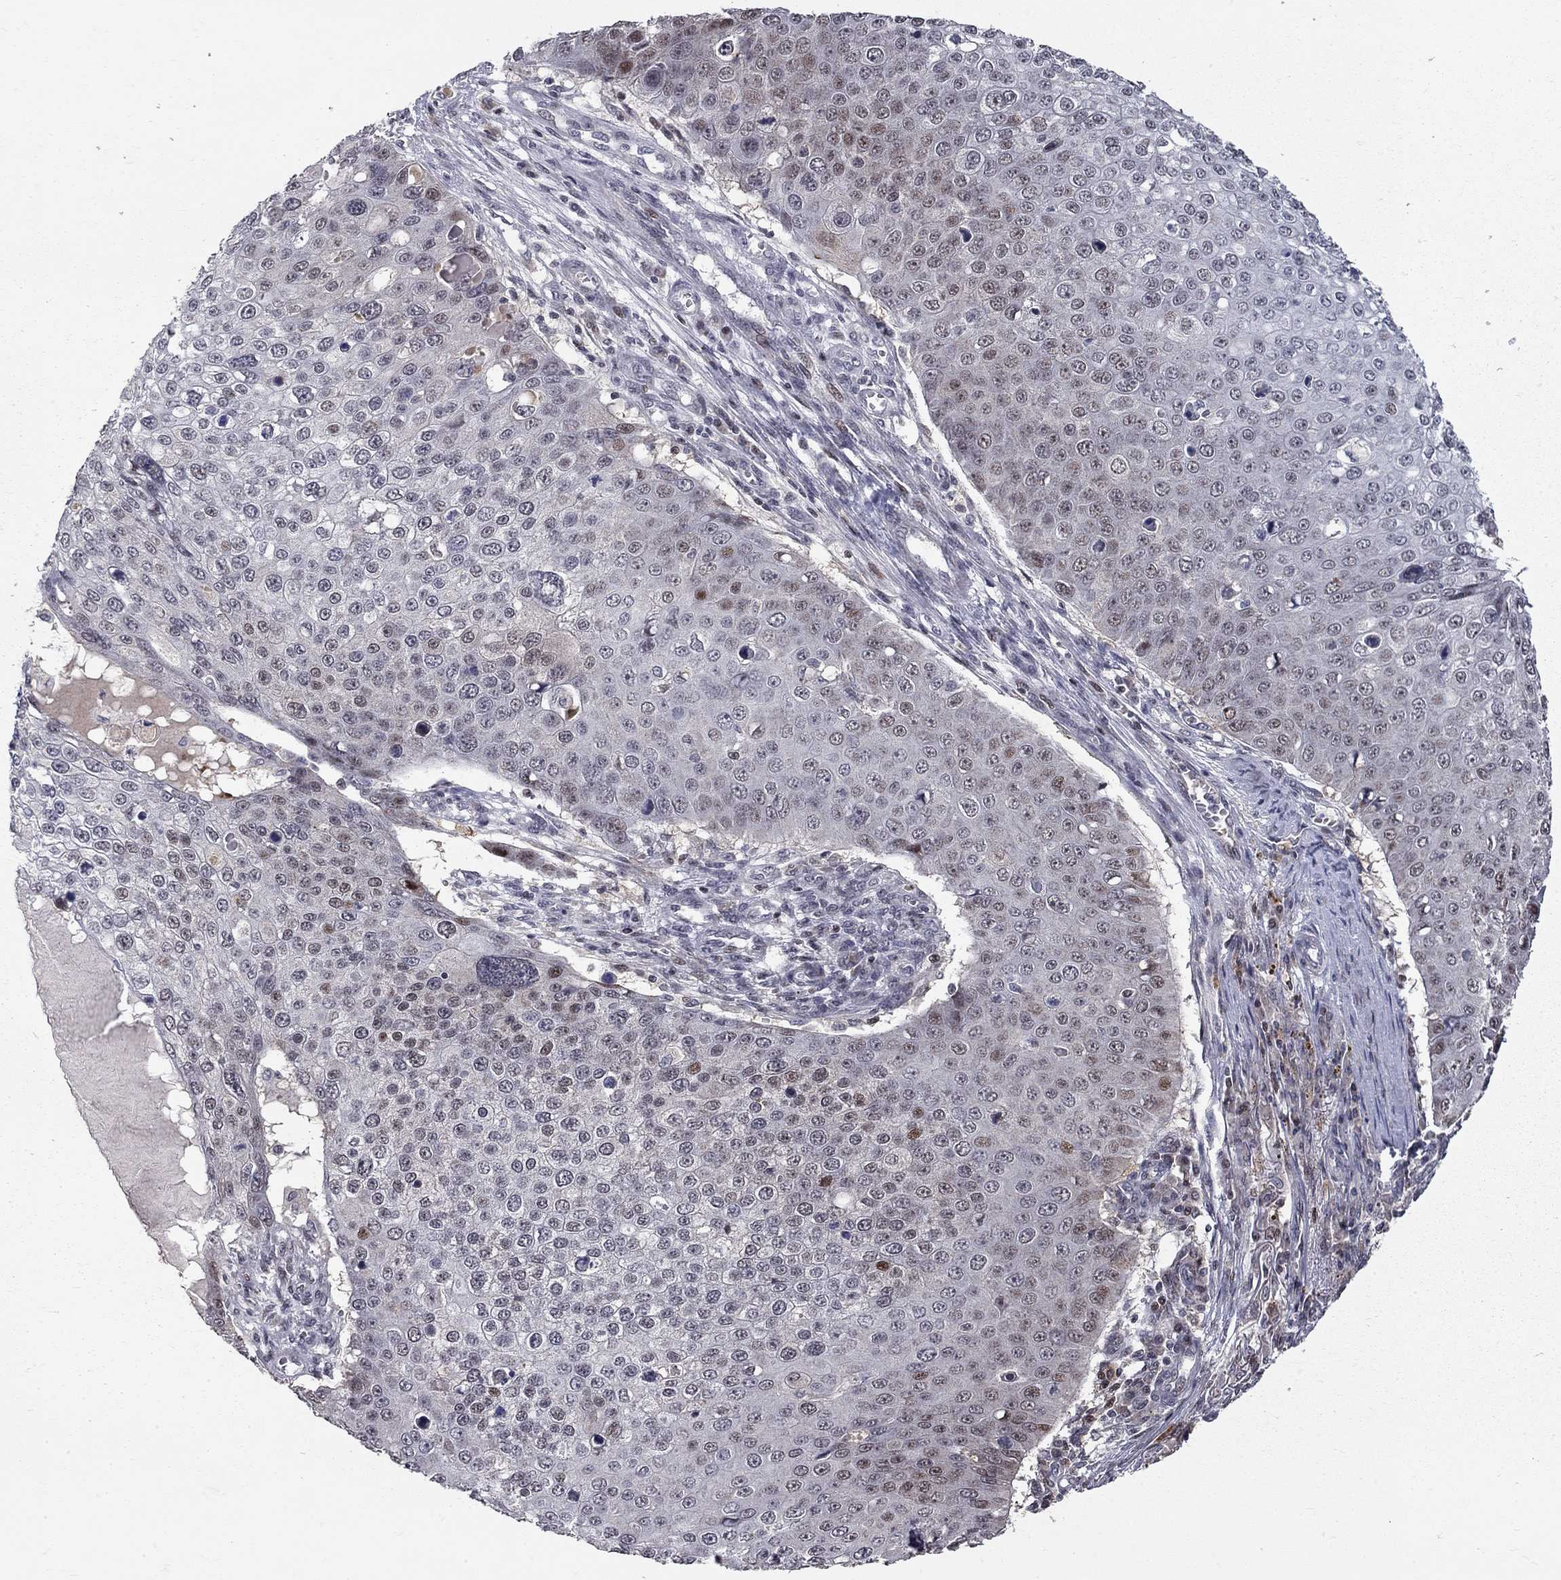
{"staining": {"intensity": "moderate", "quantity": "<25%", "location": "nuclear"}, "tissue": "skin cancer", "cell_type": "Tumor cells", "image_type": "cancer", "snomed": [{"axis": "morphology", "description": "Squamous cell carcinoma, NOS"}, {"axis": "topography", "description": "Skin"}], "caption": "This is a photomicrograph of IHC staining of skin squamous cell carcinoma, which shows moderate staining in the nuclear of tumor cells.", "gene": "HDAC3", "patient": {"sex": "male", "age": 71}}